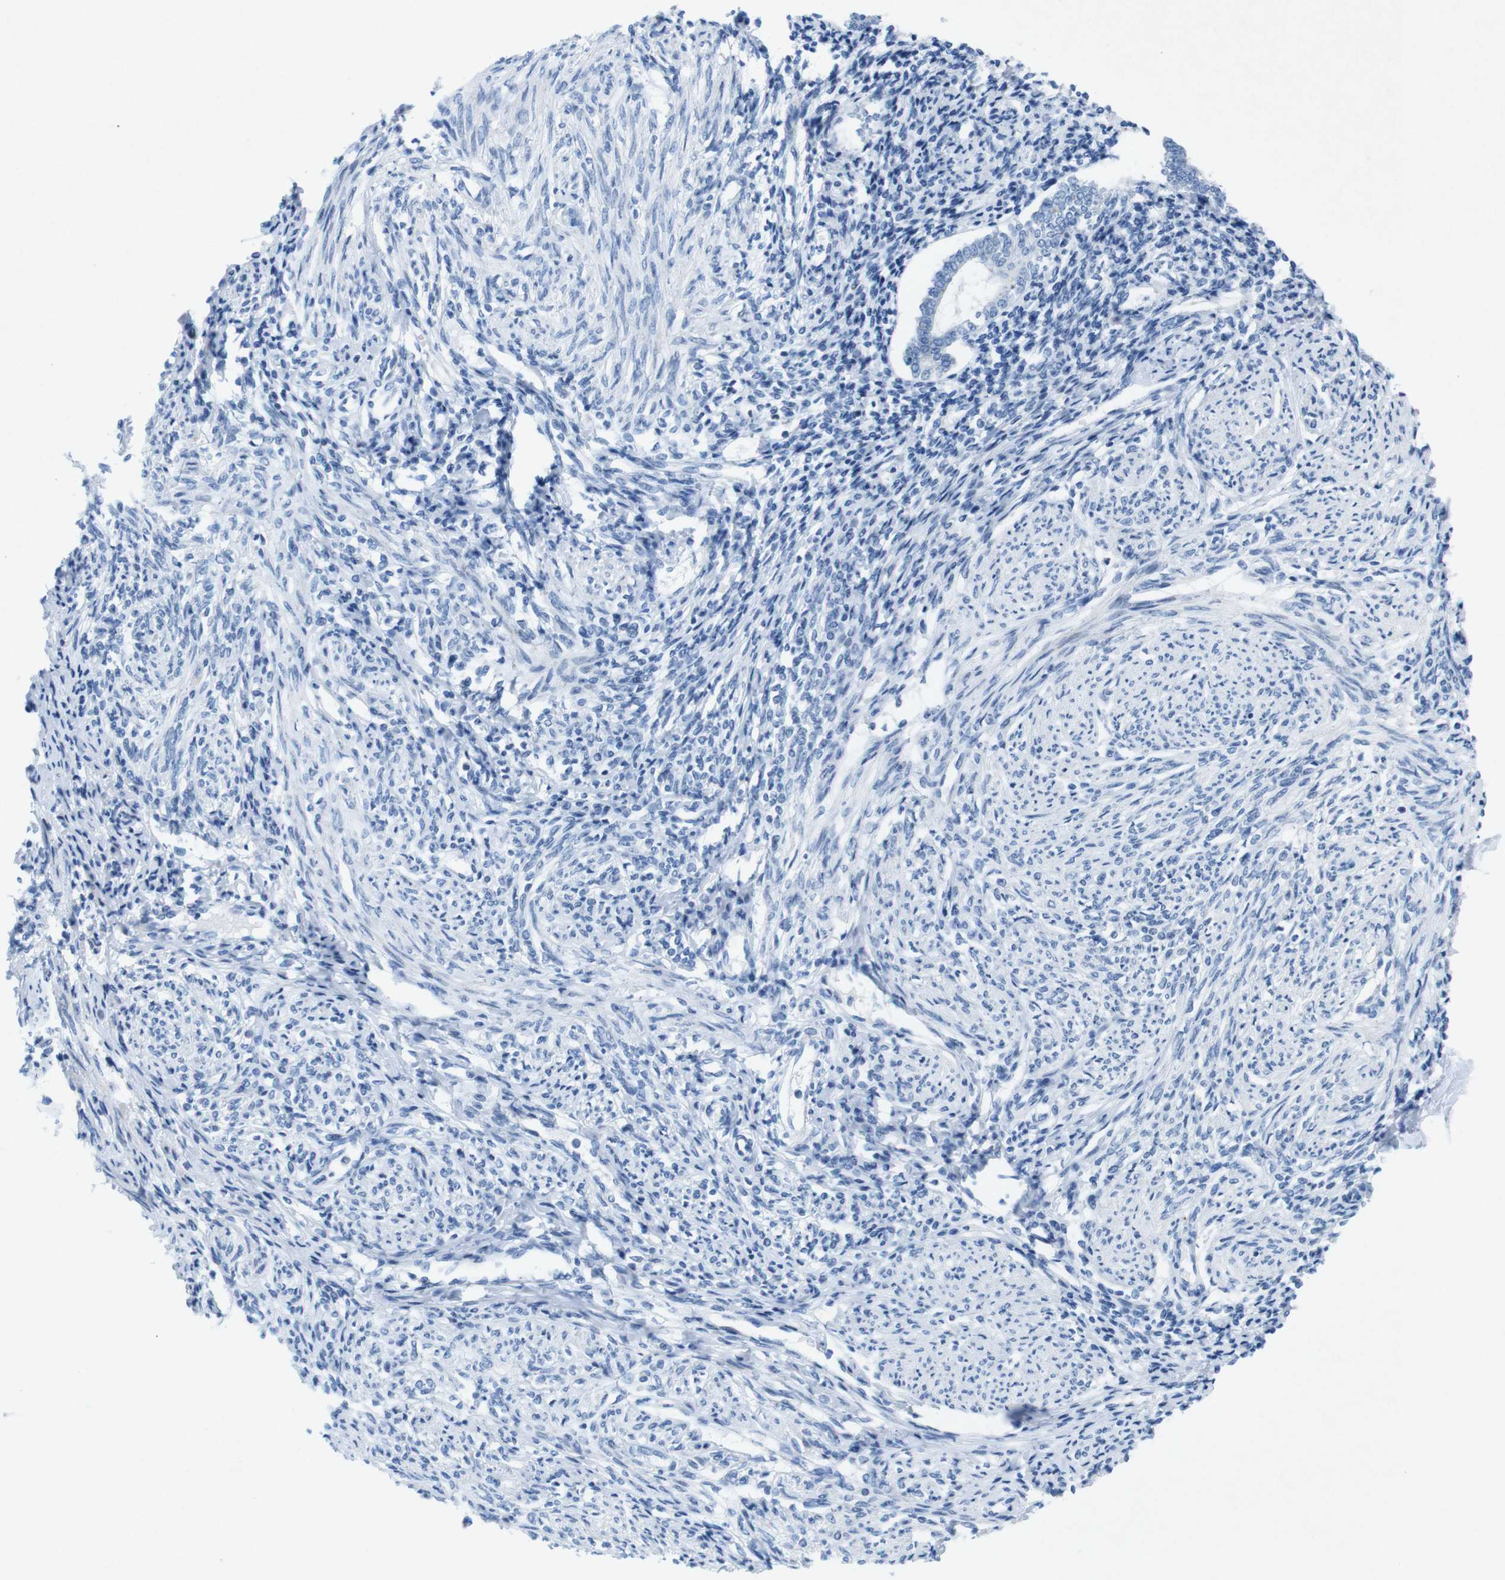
{"staining": {"intensity": "negative", "quantity": "none", "location": "none"}, "tissue": "endometrium", "cell_type": "Cells in endometrial stroma", "image_type": "normal", "snomed": [{"axis": "morphology", "description": "Normal tissue, NOS"}, {"axis": "topography", "description": "Endometrium"}], "caption": "Normal endometrium was stained to show a protein in brown. There is no significant expression in cells in endometrial stroma. The staining is performed using DAB brown chromogen with nuclei counter-stained in using hematoxylin.", "gene": "CHAF1A", "patient": {"sex": "female", "age": 71}}